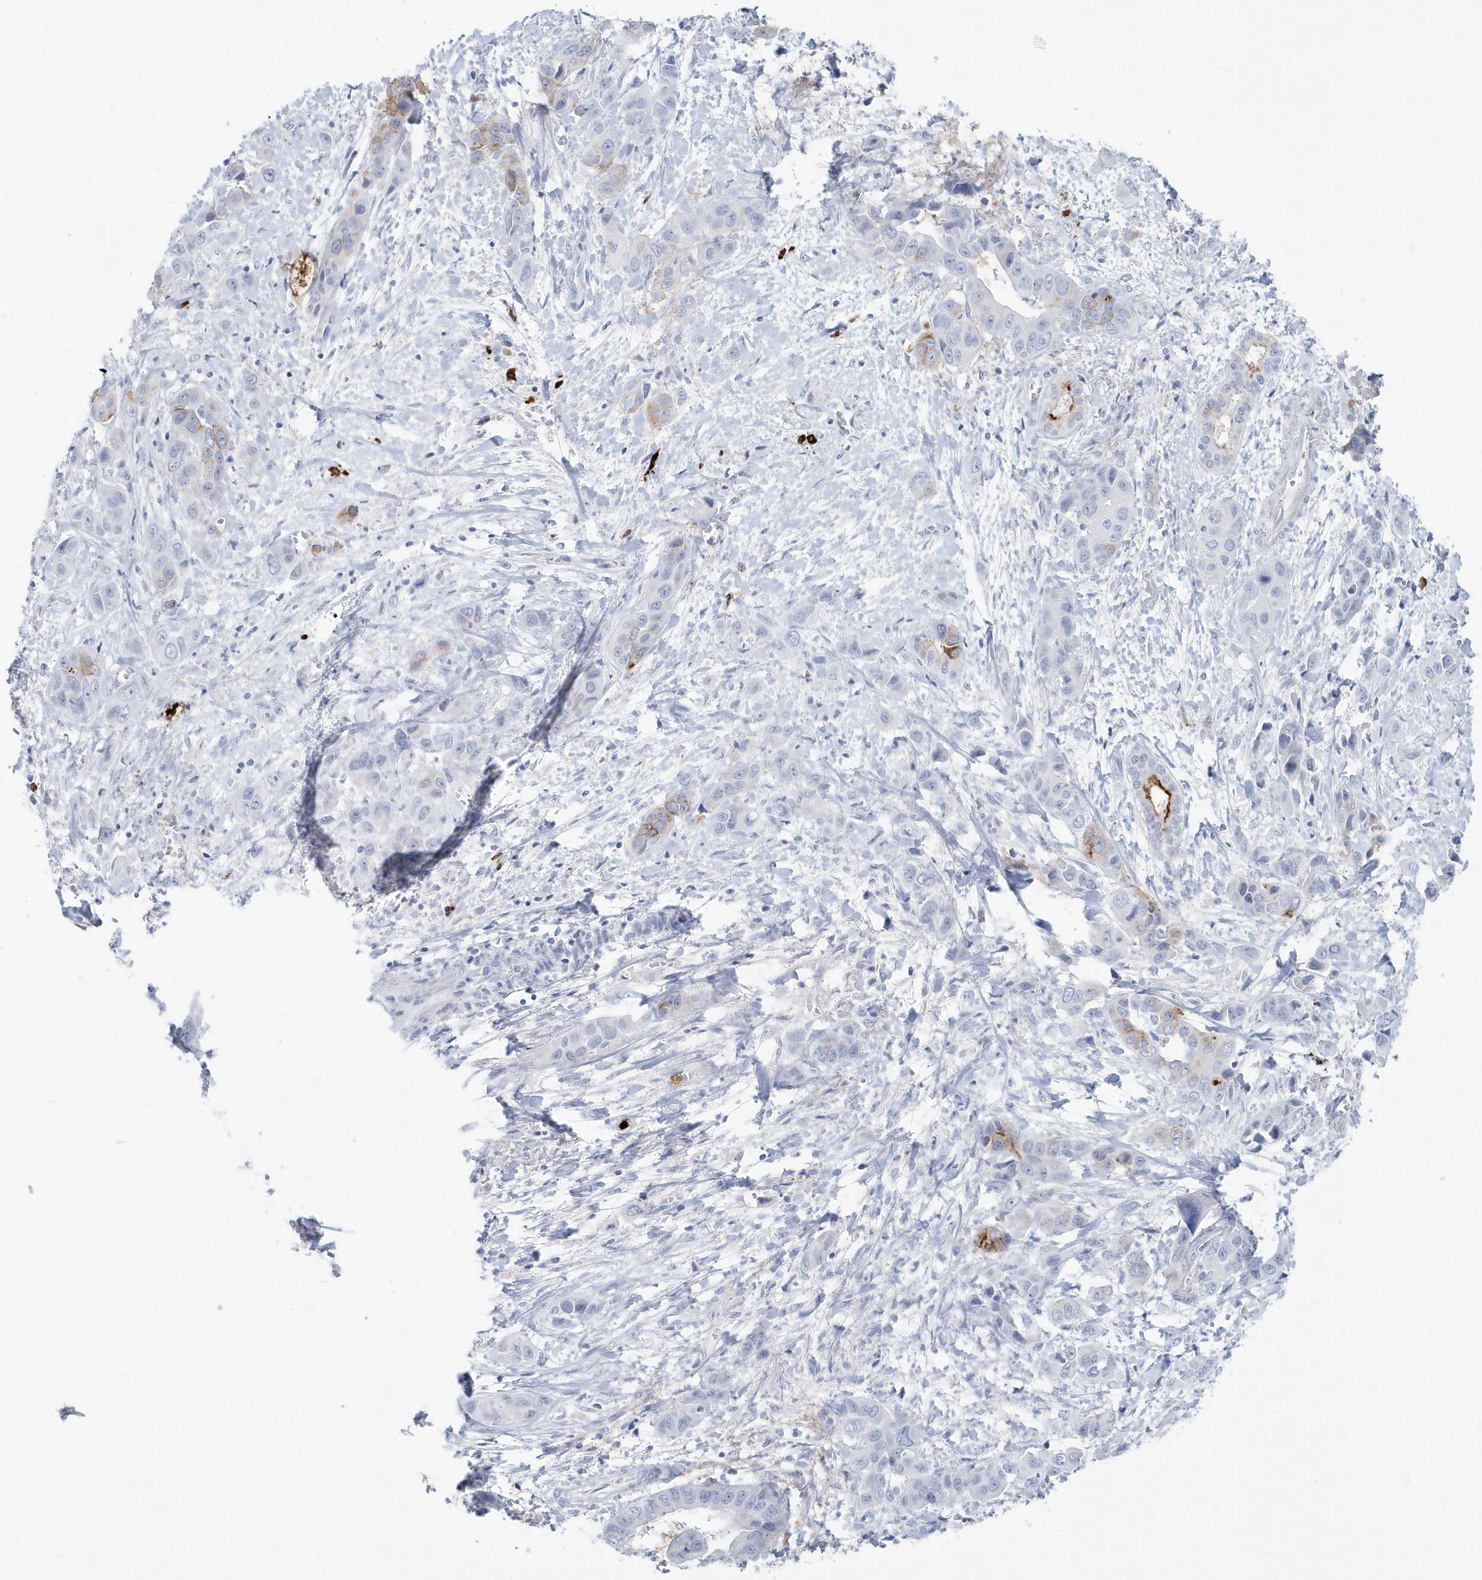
{"staining": {"intensity": "weak", "quantity": "<25%", "location": "cytoplasmic/membranous"}, "tissue": "liver cancer", "cell_type": "Tumor cells", "image_type": "cancer", "snomed": [{"axis": "morphology", "description": "Cholangiocarcinoma"}, {"axis": "topography", "description": "Liver"}], "caption": "Immunohistochemistry photomicrograph of neoplastic tissue: human liver cholangiocarcinoma stained with DAB reveals no significant protein staining in tumor cells. (Stains: DAB immunohistochemistry with hematoxylin counter stain, Microscopy: brightfield microscopy at high magnification).", "gene": "JCHAIN", "patient": {"sex": "female", "age": 52}}